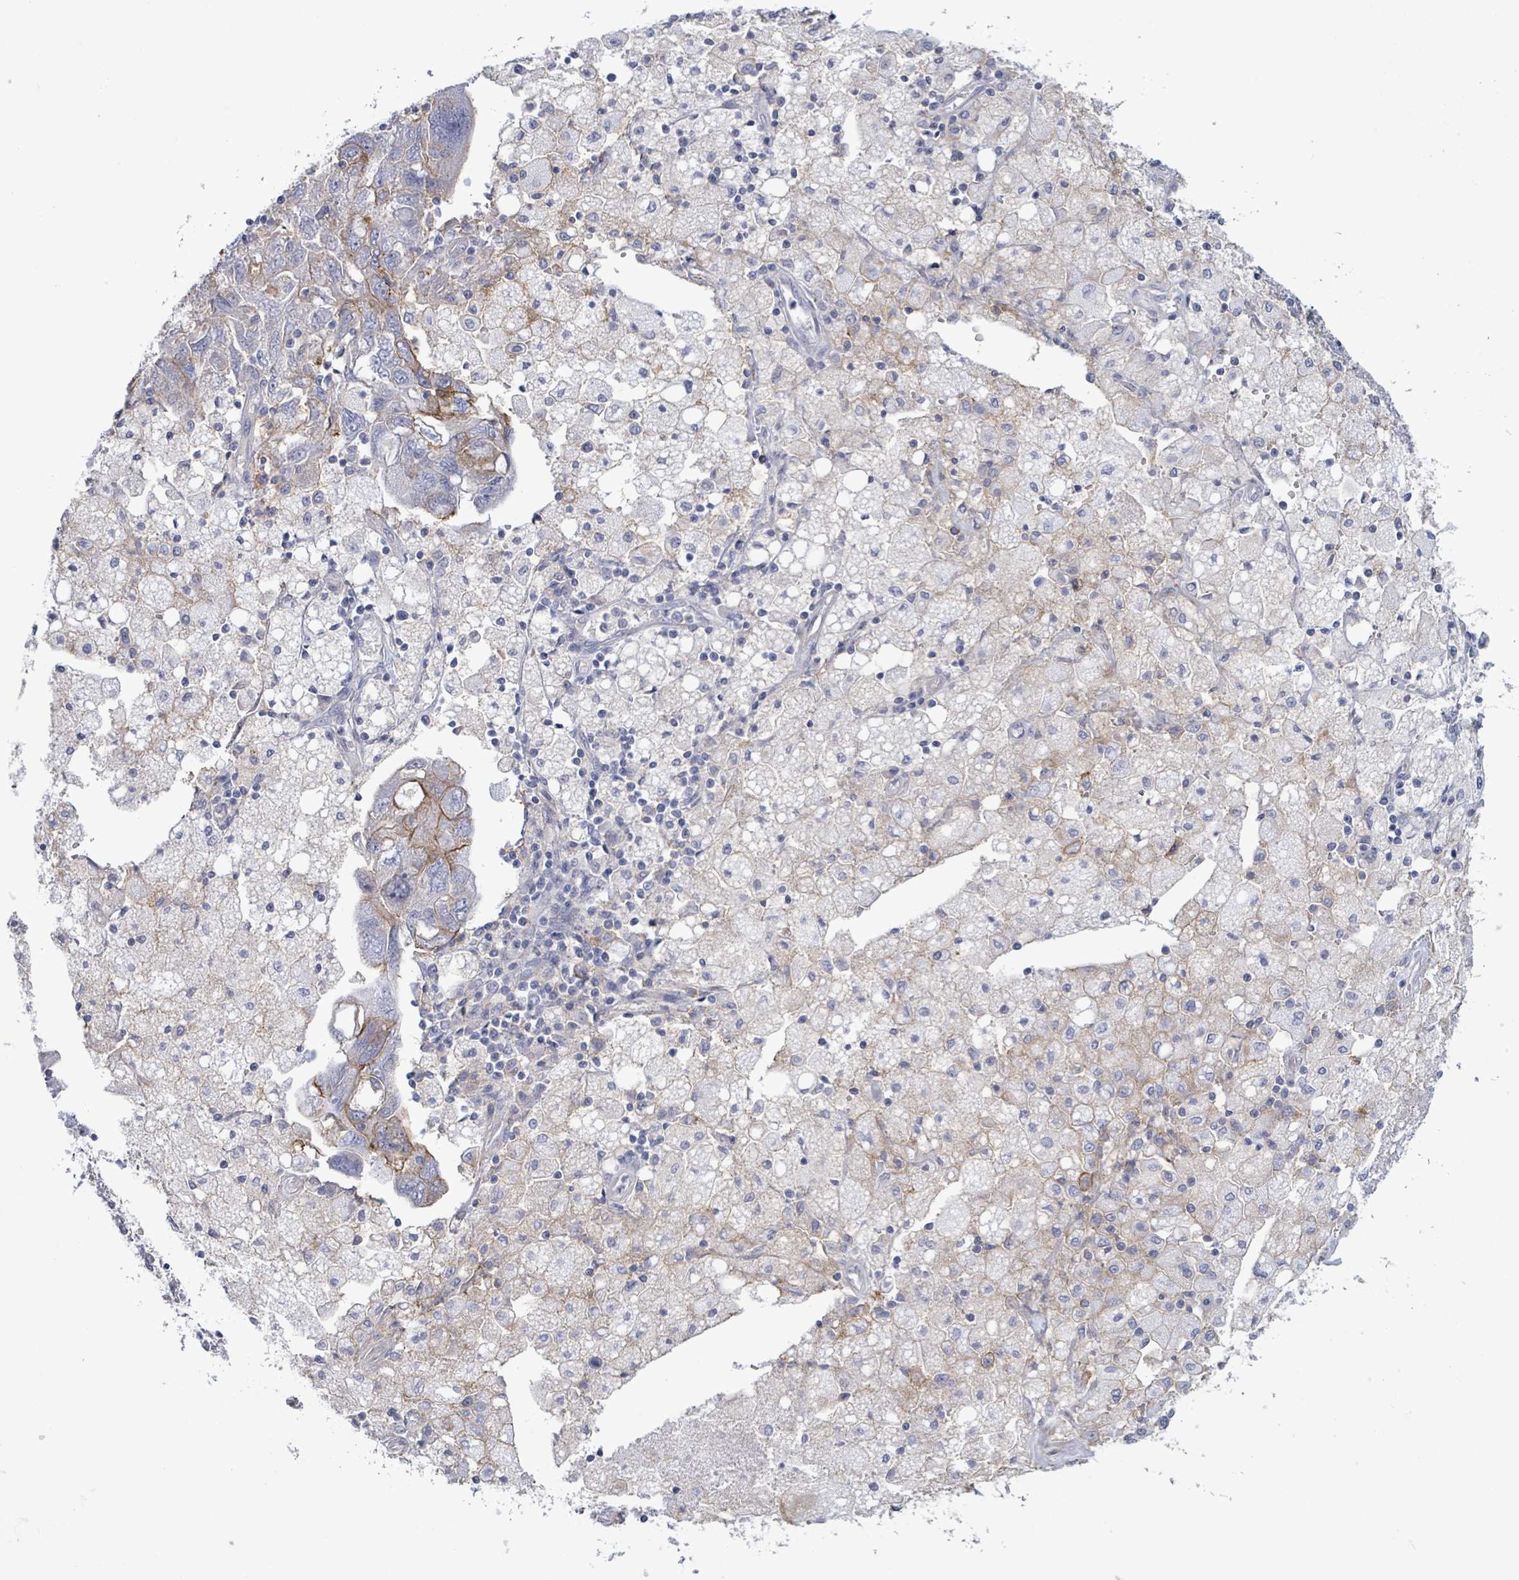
{"staining": {"intensity": "moderate", "quantity": "<25%", "location": "cytoplasmic/membranous"}, "tissue": "ovarian cancer", "cell_type": "Tumor cells", "image_type": "cancer", "snomed": [{"axis": "morphology", "description": "Carcinoma, NOS"}, {"axis": "morphology", "description": "Cystadenocarcinoma, serous, NOS"}, {"axis": "topography", "description": "Ovary"}], "caption": "Ovarian cancer (serous cystadenocarcinoma) stained with IHC demonstrates moderate cytoplasmic/membranous expression in approximately <25% of tumor cells.", "gene": "BSG", "patient": {"sex": "female", "age": 69}}